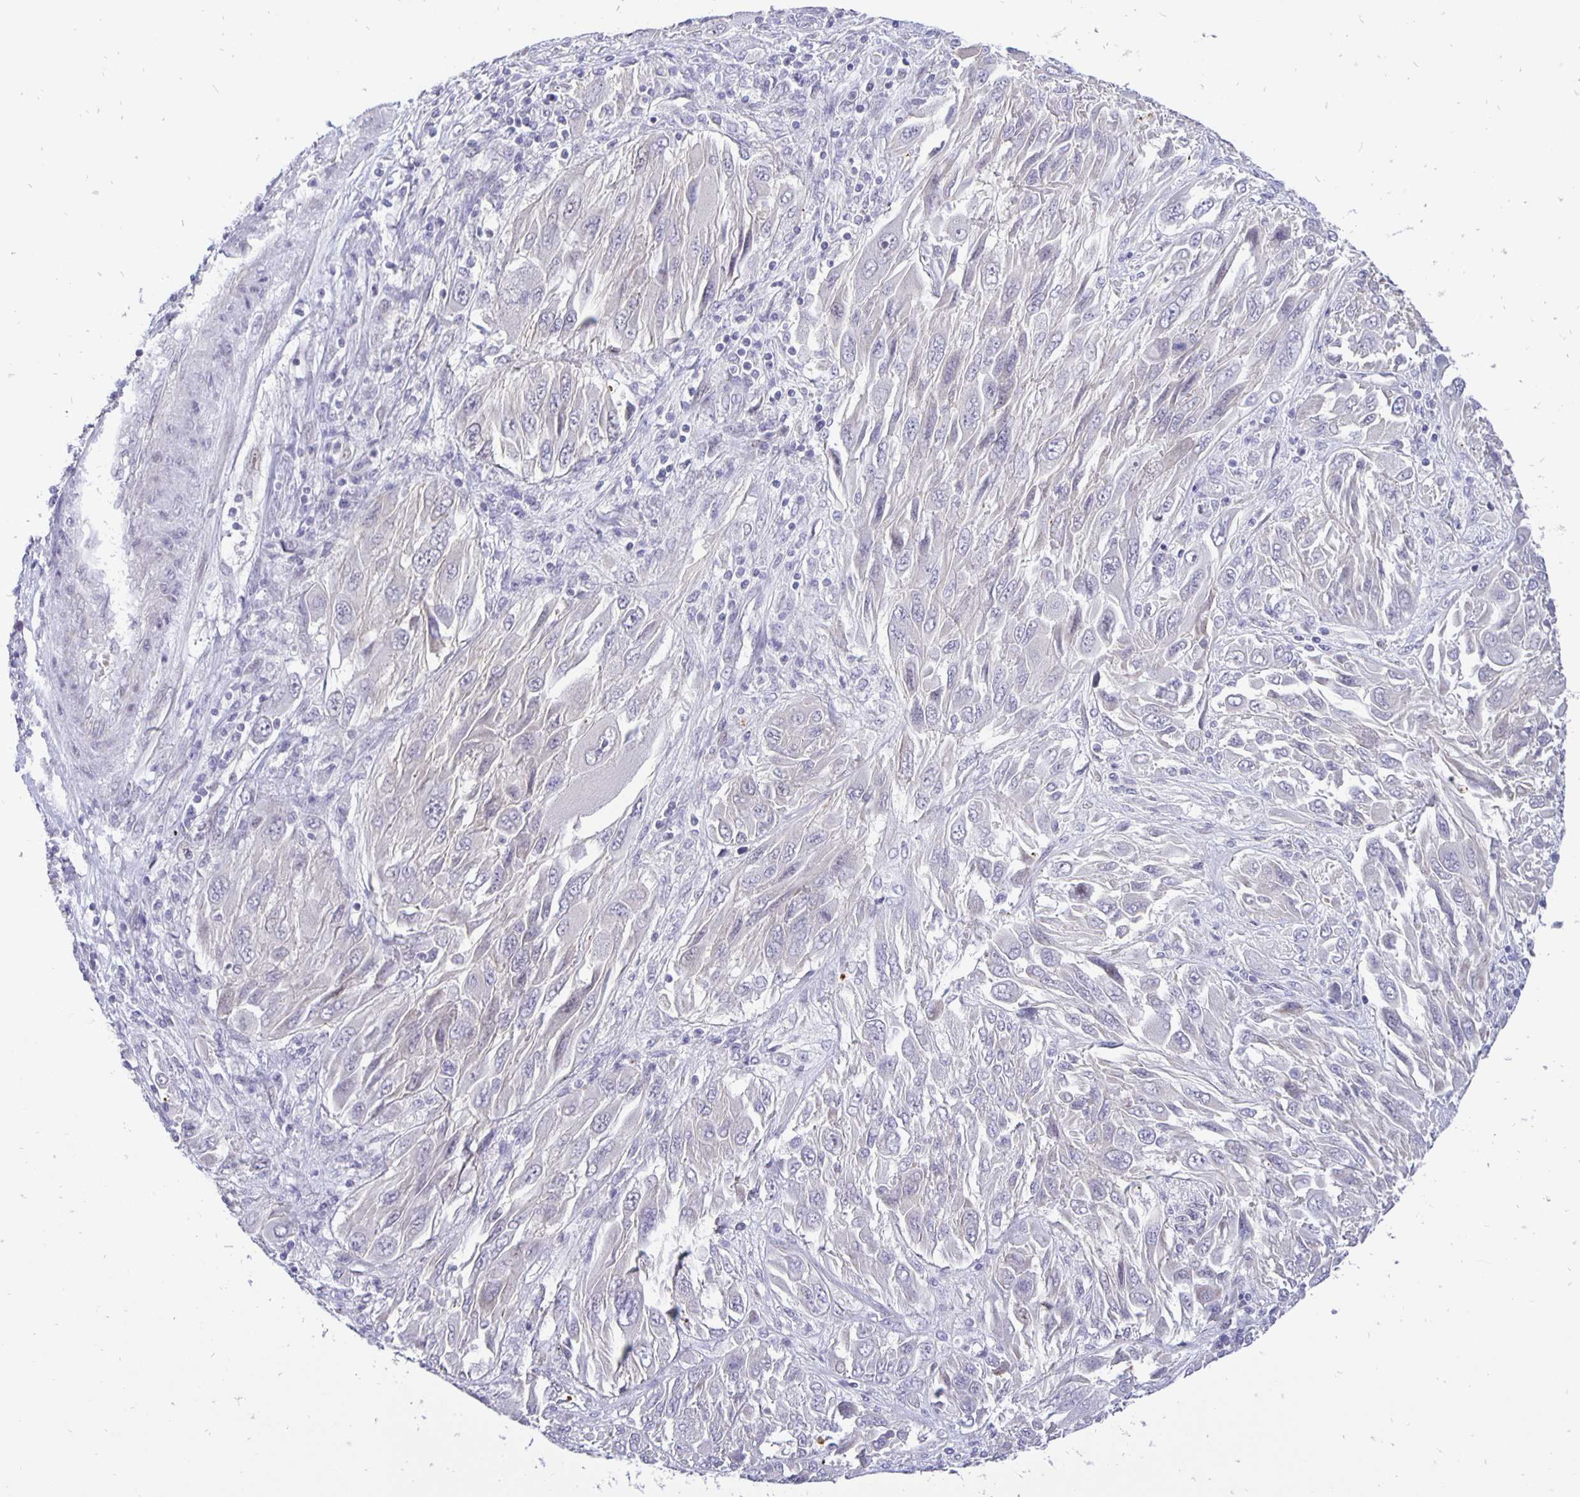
{"staining": {"intensity": "negative", "quantity": "none", "location": "none"}, "tissue": "melanoma", "cell_type": "Tumor cells", "image_type": "cancer", "snomed": [{"axis": "morphology", "description": "Malignant melanoma, NOS"}, {"axis": "topography", "description": "Skin"}], "caption": "Immunohistochemistry micrograph of neoplastic tissue: malignant melanoma stained with DAB reveals no significant protein positivity in tumor cells. (DAB immunohistochemistry with hematoxylin counter stain).", "gene": "ERBB2", "patient": {"sex": "female", "age": 91}}